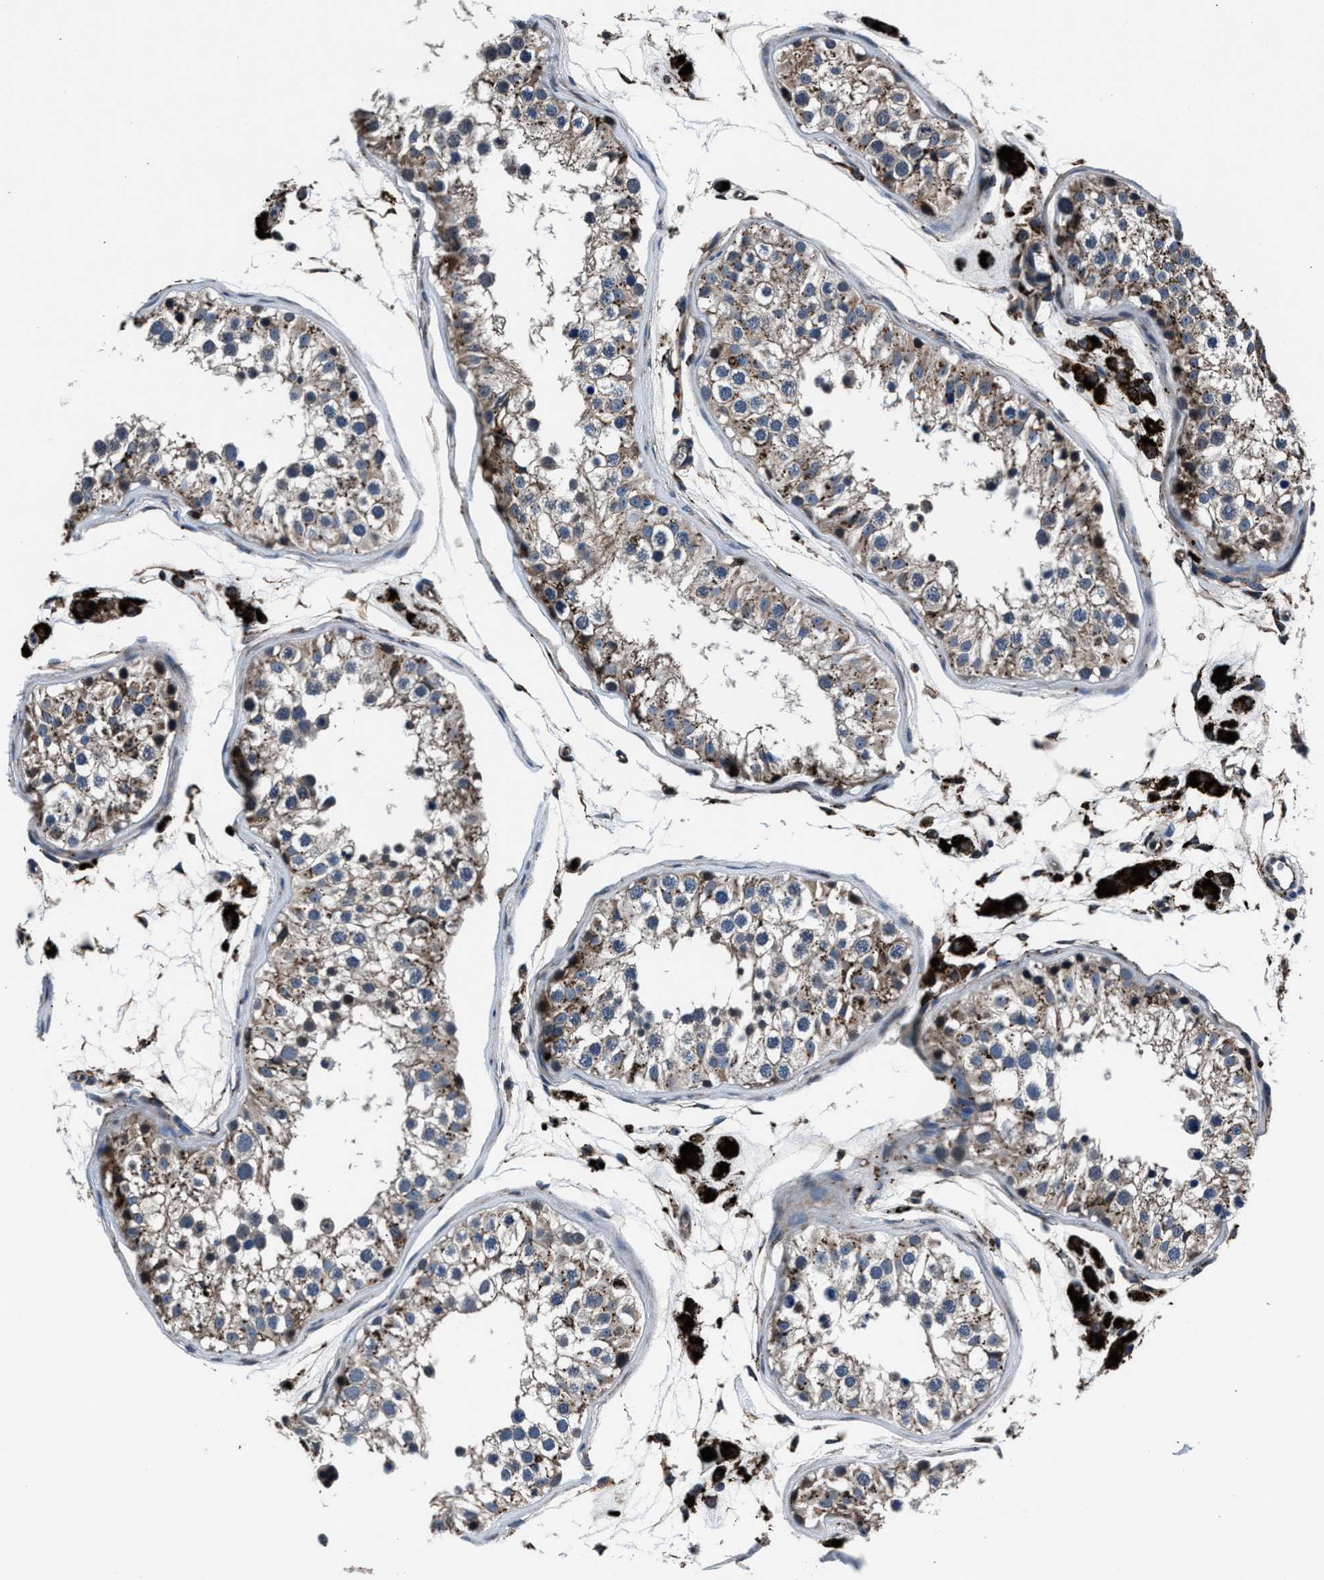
{"staining": {"intensity": "weak", "quantity": ">75%", "location": "cytoplasmic/membranous"}, "tissue": "testis", "cell_type": "Cells in seminiferous ducts", "image_type": "normal", "snomed": [{"axis": "morphology", "description": "Normal tissue, NOS"}, {"axis": "morphology", "description": "Adenocarcinoma, metastatic, NOS"}, {"axis": "topography", "description": "Testis"}], "caption": "Protein analysis of unremarkable testis displays weak cytoplasmic/membranous expression in about >75% of cells in seminiferous ducts.", "gene": "MFSD11", "patient": {"sex": "male", "age": 26}}